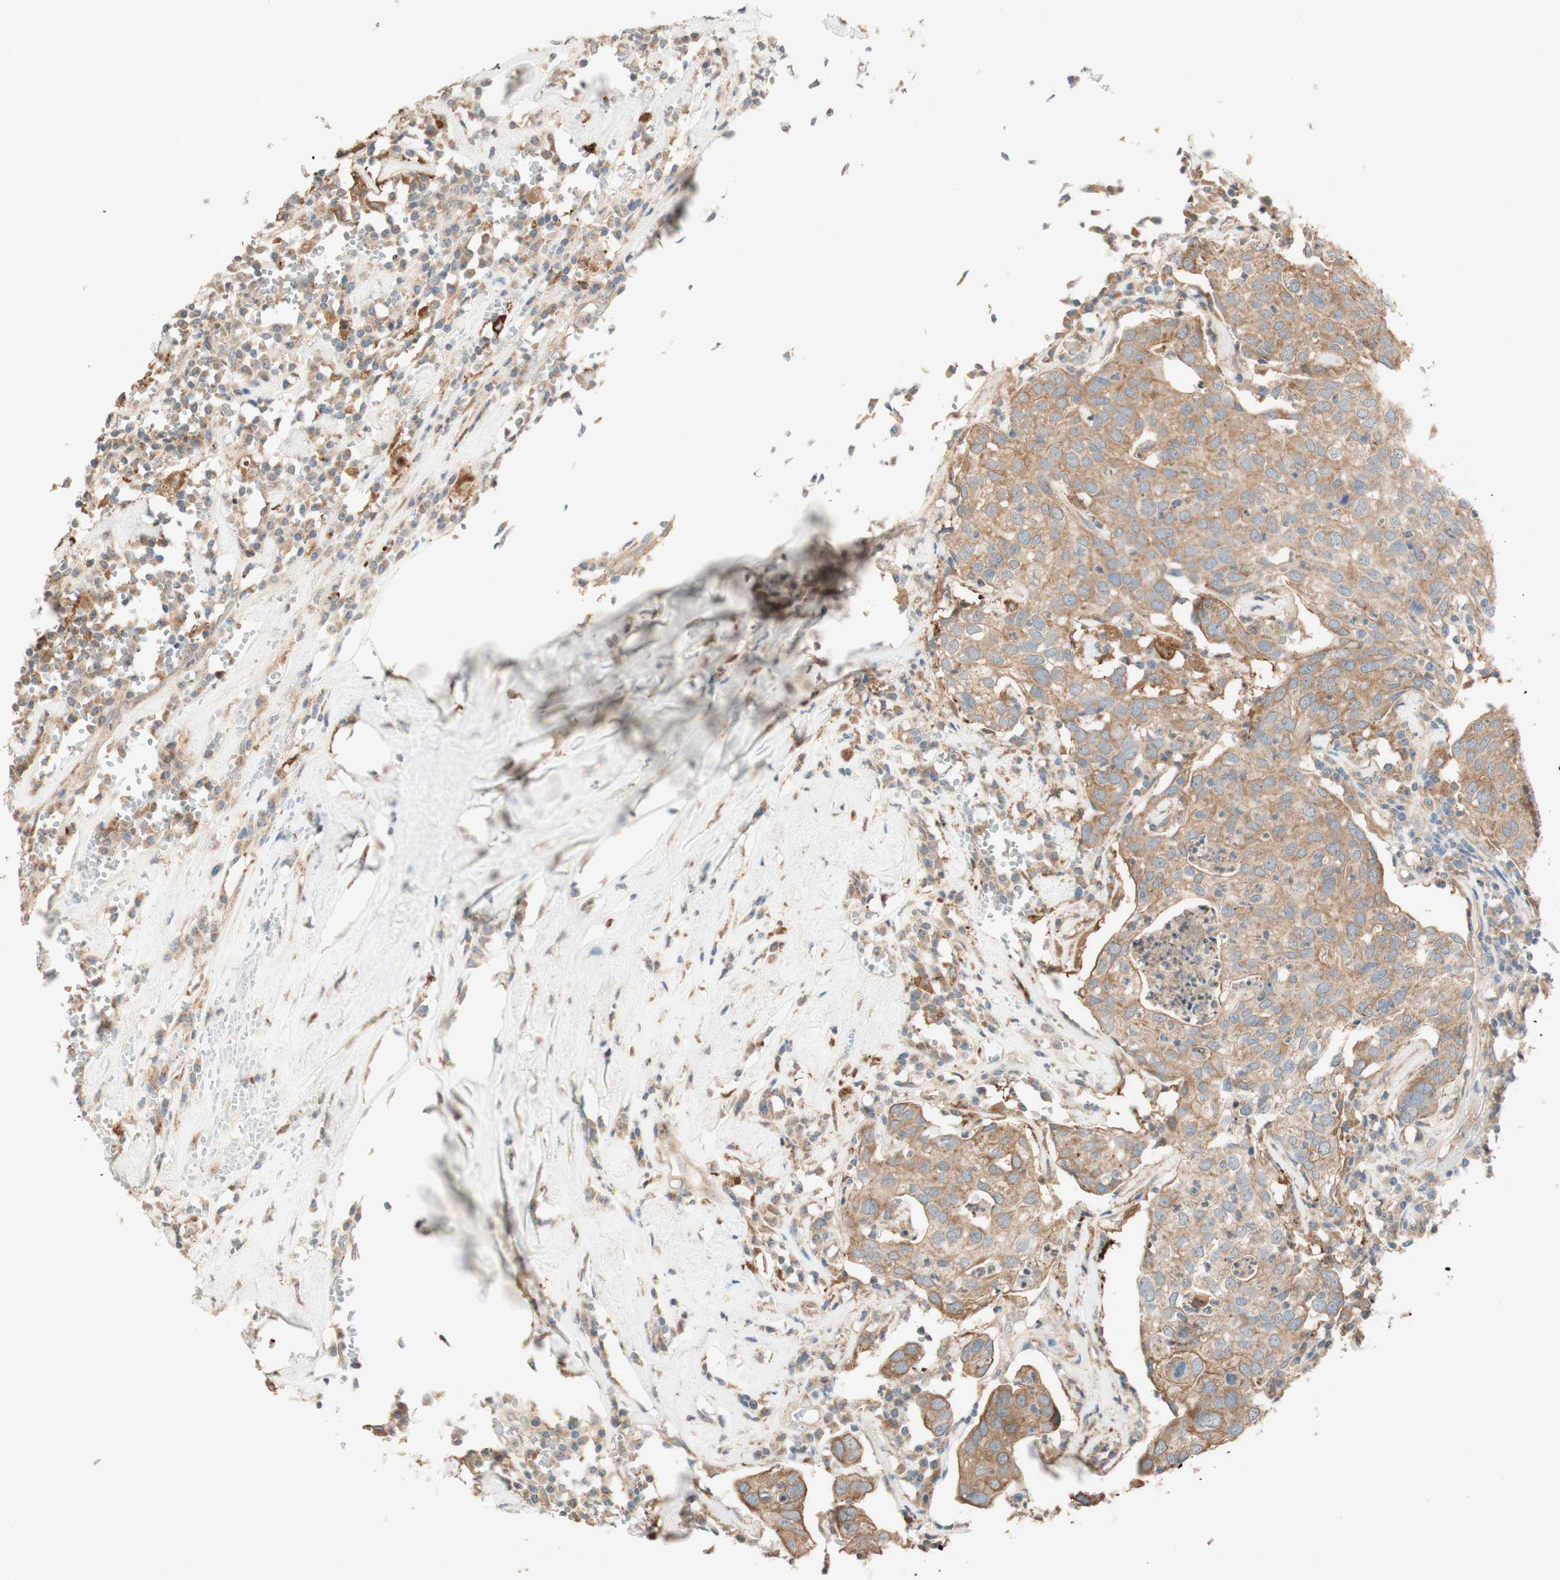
{"staining": {"intensity": "moderate", "quantity": ">75%", "location": "cytoplasmic/membranous"}, "tissue": "head and neck cancer", "cell_type": "Tumor cells", "image_type": "cancer", "snomed": [{"axis": "morphology", "description": "Adenocarcinoma, NOS"}, {"axis": "topography", "description": "Salivary gland"}, {"axis": "topography", "description": "Head-Neck"}], "caption": "About >75% of tumor cells in human head and neck cancer (adenocarcinoma) show moderate cytoplasmic/membranous protein expression as visualized by brown immunohistochemical staining.", "gene": "CLCN2", "patient": {"sex": "female", "age": 65}}